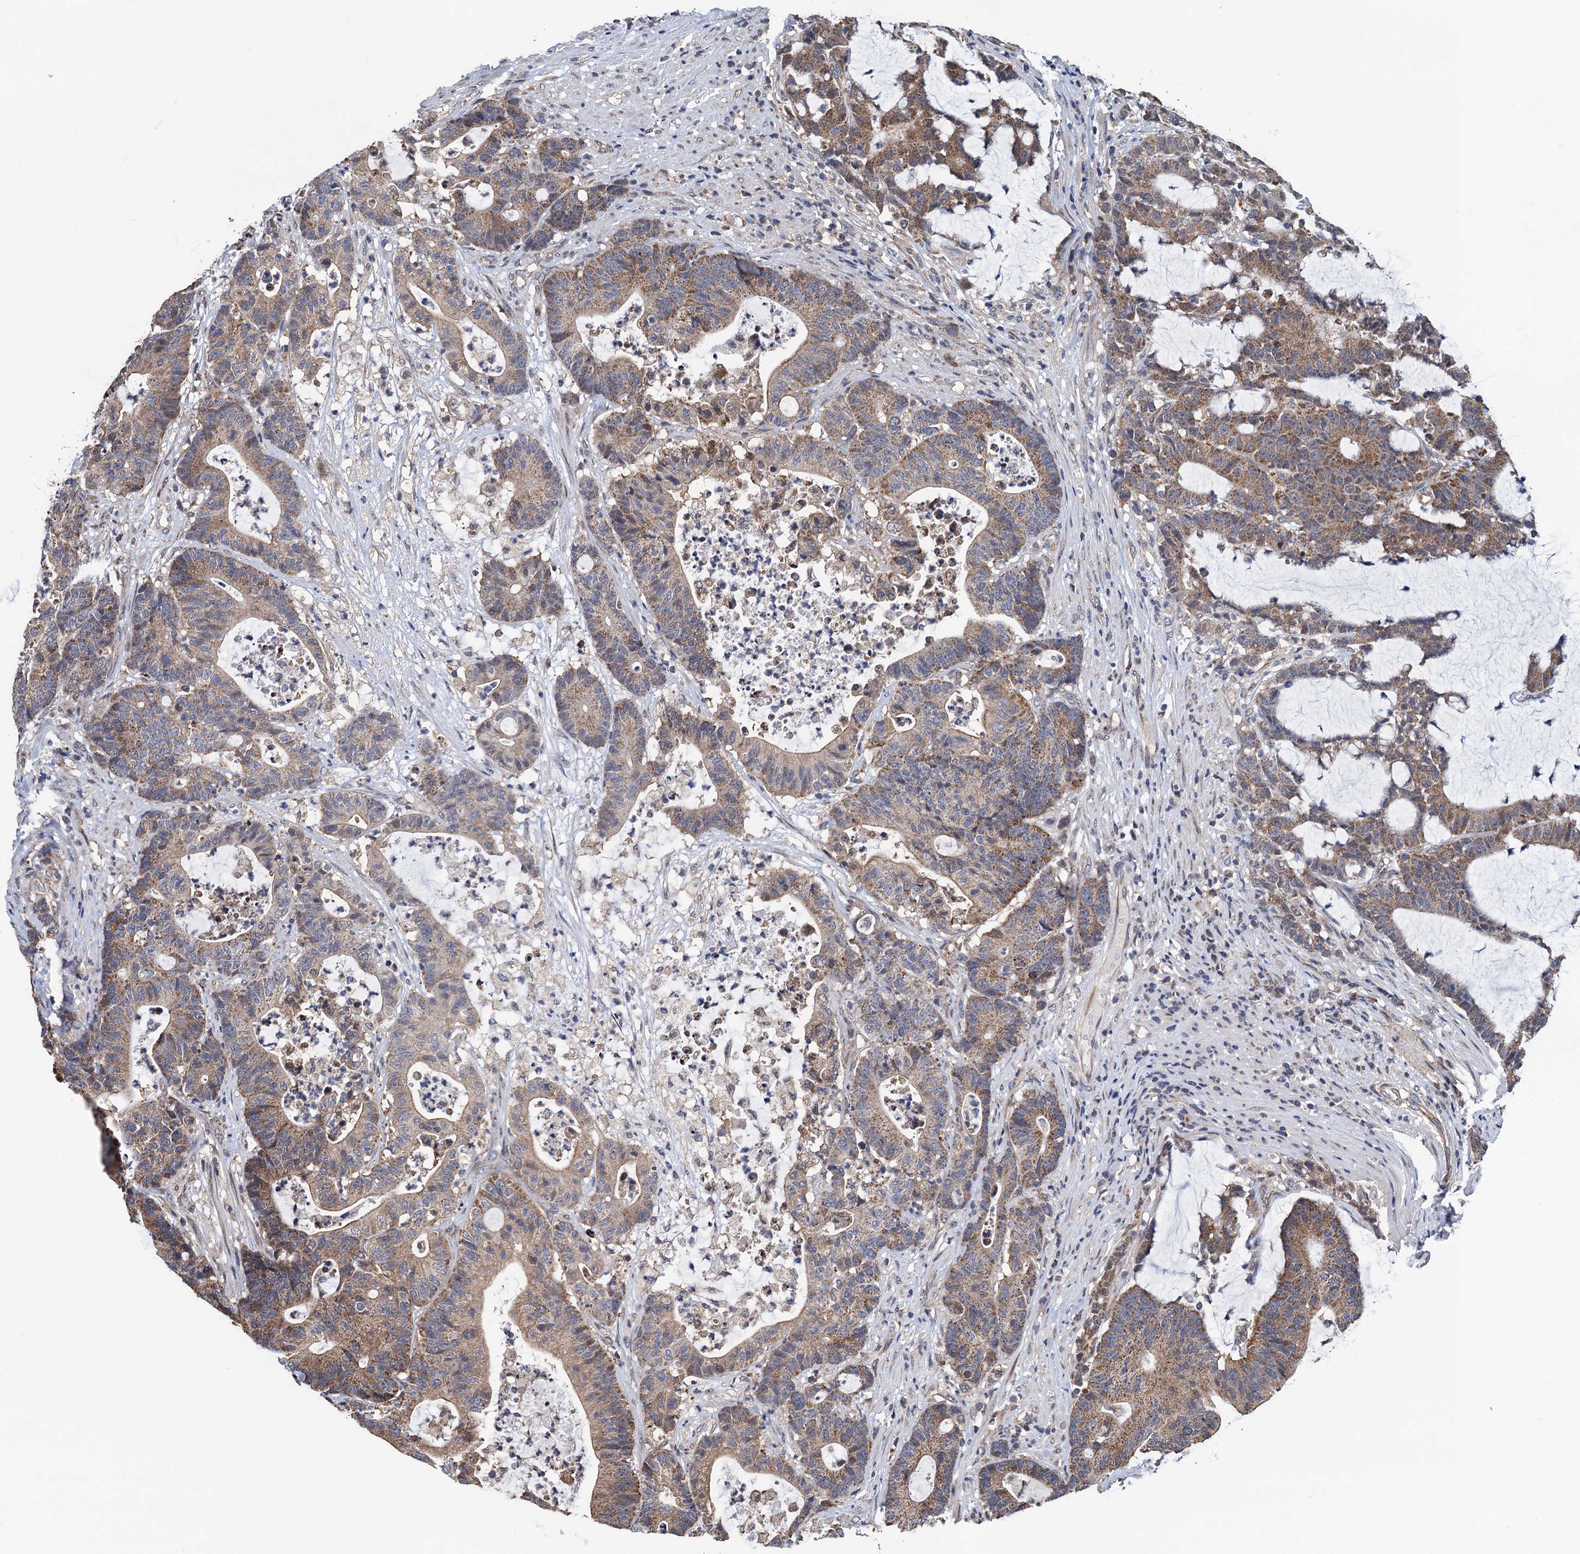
{"staining": {"intensity": "moderate", "quantity": ">75%", "location": "cytoplasmic/membranous"}, "tissue": "colorectal cancer", "cell_type": "Tumor cells", "image_type": "cancer", "snomed": [{"axis": "morphology", "description": "Adenocarcinoma, NOS"}, {"axis": "topography", "description": "Colon"}], "caption": "Immunohistochemistry (IHC) (DAB) staining of colorectal cancer demonstrates moderate cytoplasmic/membranous protein expression in about >75% of tumor cells.", "gene": "PTCD3", "patient": {"sex": "female", "age": 84}}